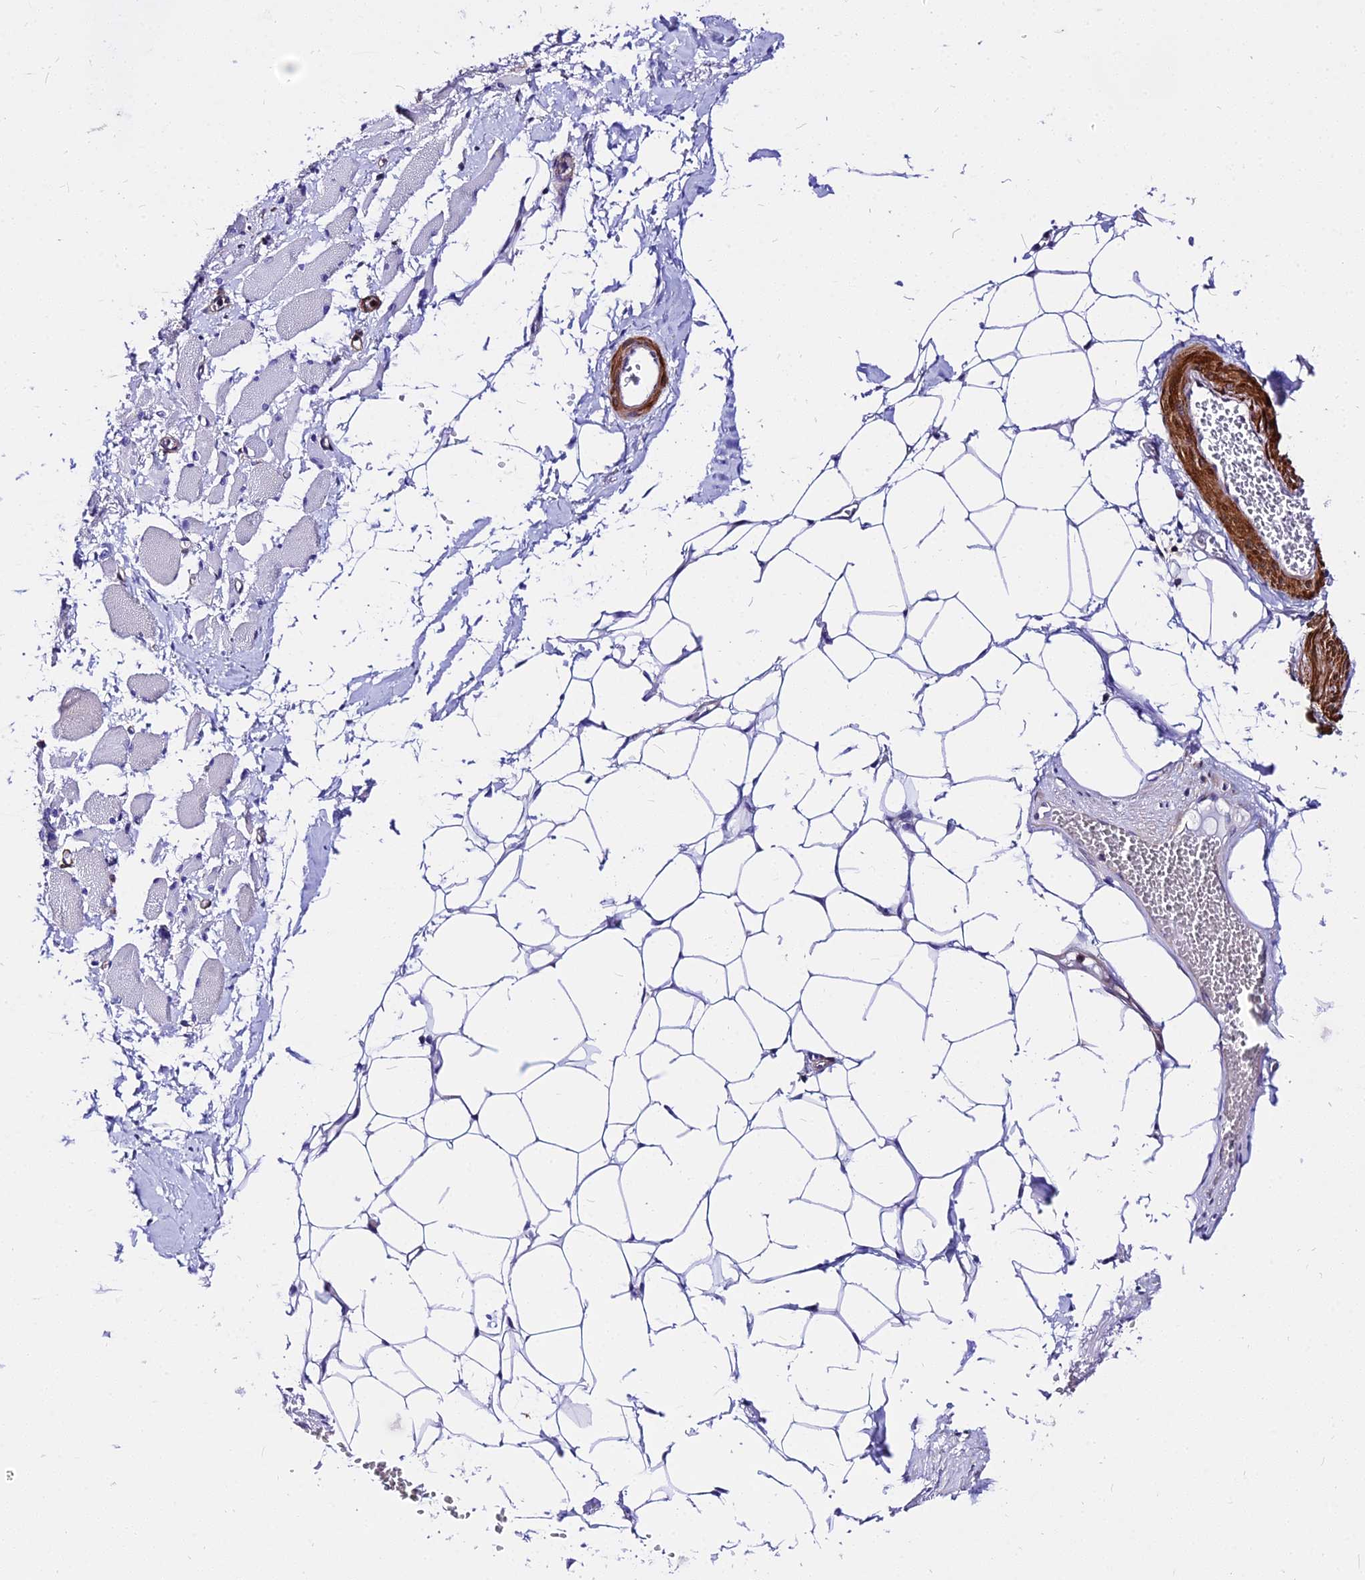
{"staining": {"intensity": "weak", "quantity": "<25%", "location": "cytoplasmic/membranous"}, "tissue": "skeletal muscle", "cell_type": "Myocytes", "image_type": "normal", "snomed": [{"axis": "morphology", "description": "Normal tissue, NOS"}, {"axis": "morphology", "description": "Basal cell carcinoma"}, {"axis": "topography", "description": "Skeletal muscle"}], "caption": "Photomicrograph shows no significant protein positivity in myocytes of unremarkable skeletal muscle. (Brightfield microscopy of DAB immunohistochemistry (IHC) at high magnification).", "gene": "CSRP1", "patient": {"sex": "female", "age": 64}}